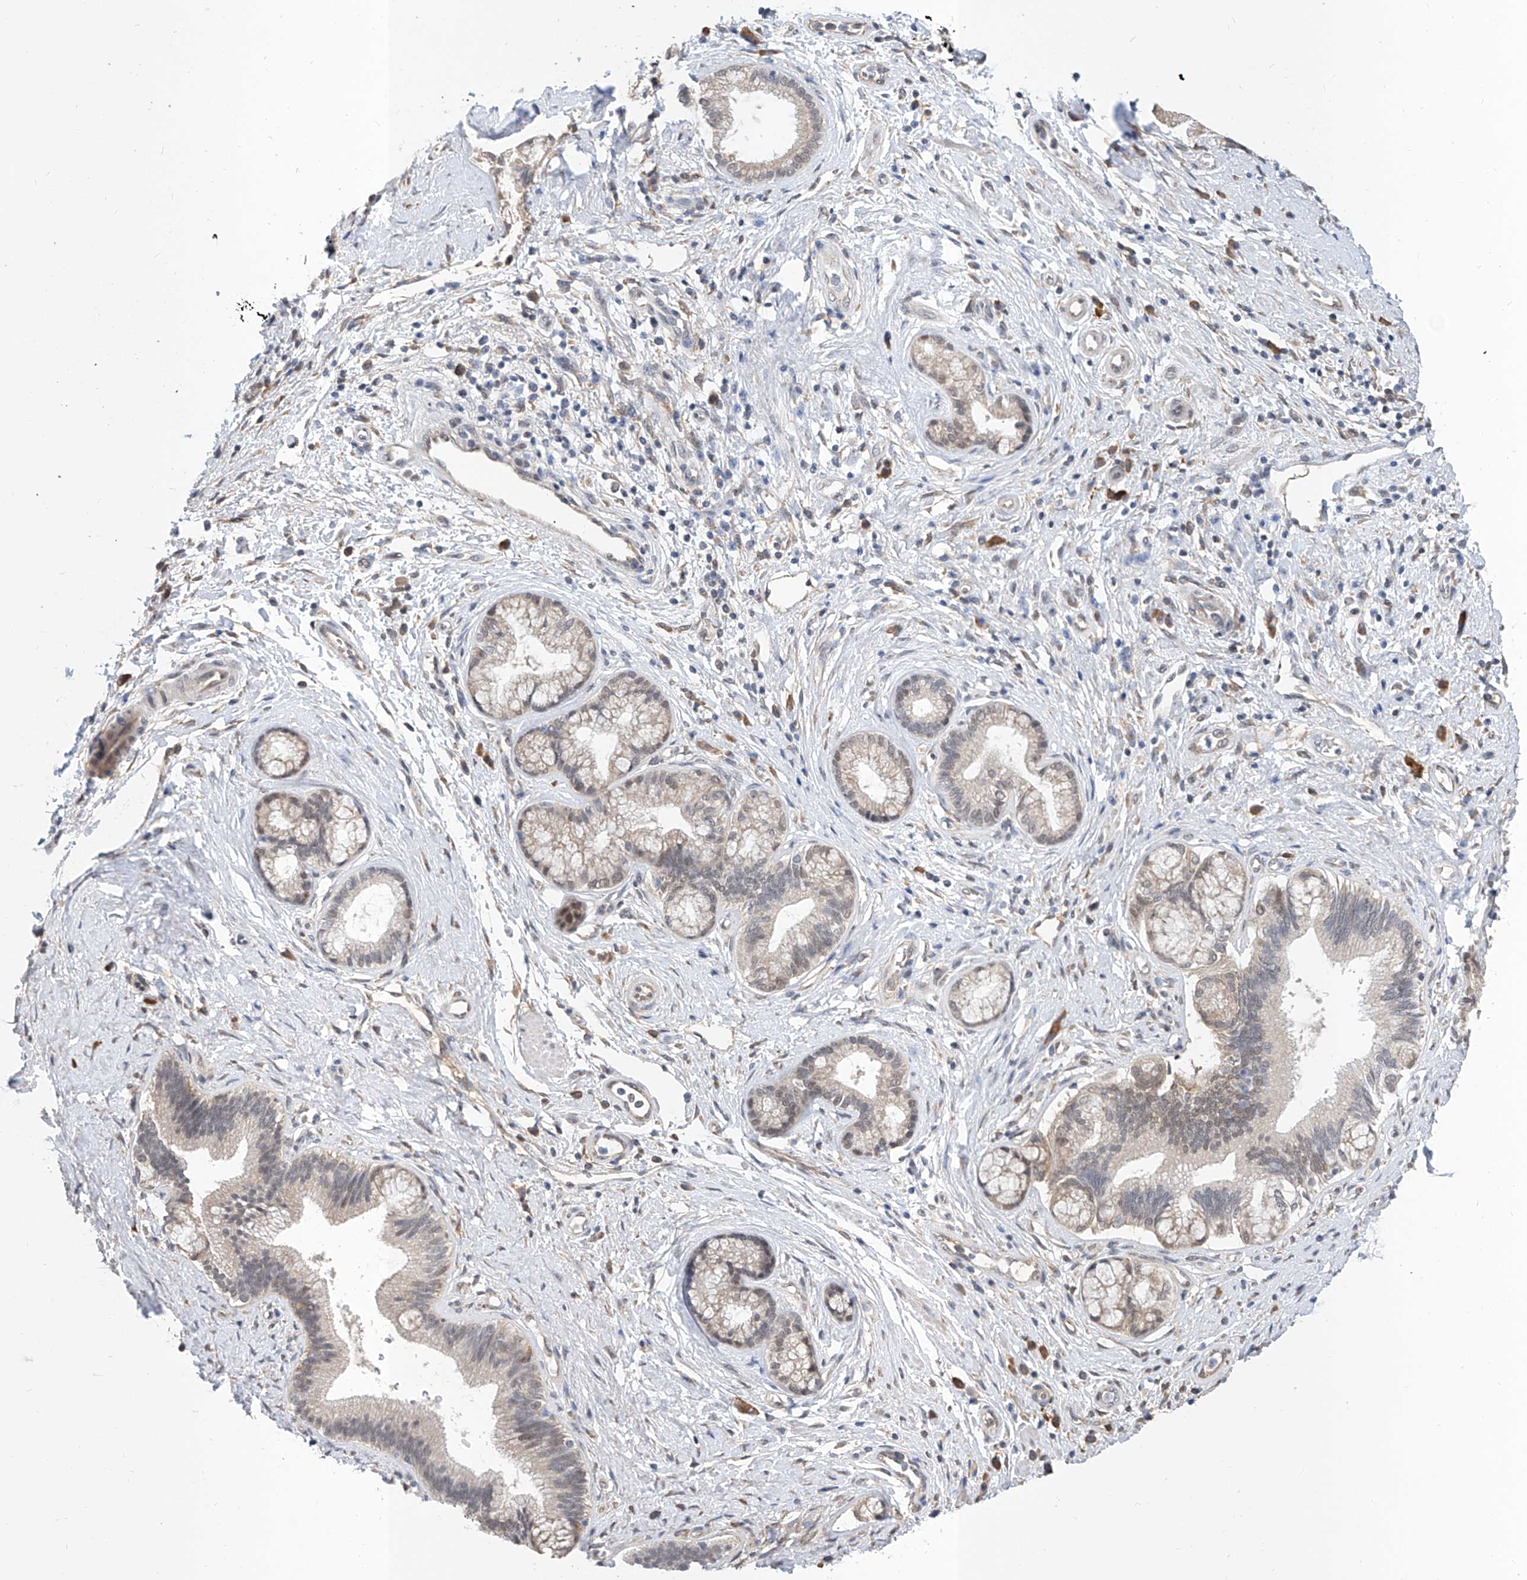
{"staining": {"intensity": "weak", "quantity": "<25%", "location": "nuclear"}, "tissue": "pancreatic cancer", "cell_type": "Tumor cells", "image_type": "cancer", "snomed": [{"axis": "morphology", "description": "Adenocarcinoma, NOS"}, {"axis": "topography", "description": "Pancreas"}], "caption": "DAB (3,3'-diaminobenzidine) immunohistochemical staining of pancreatic cancer reveals no significant staining in tumor cells.", "gene": "CARMIL3", "patient": {"sex": "female", "age": 73}}